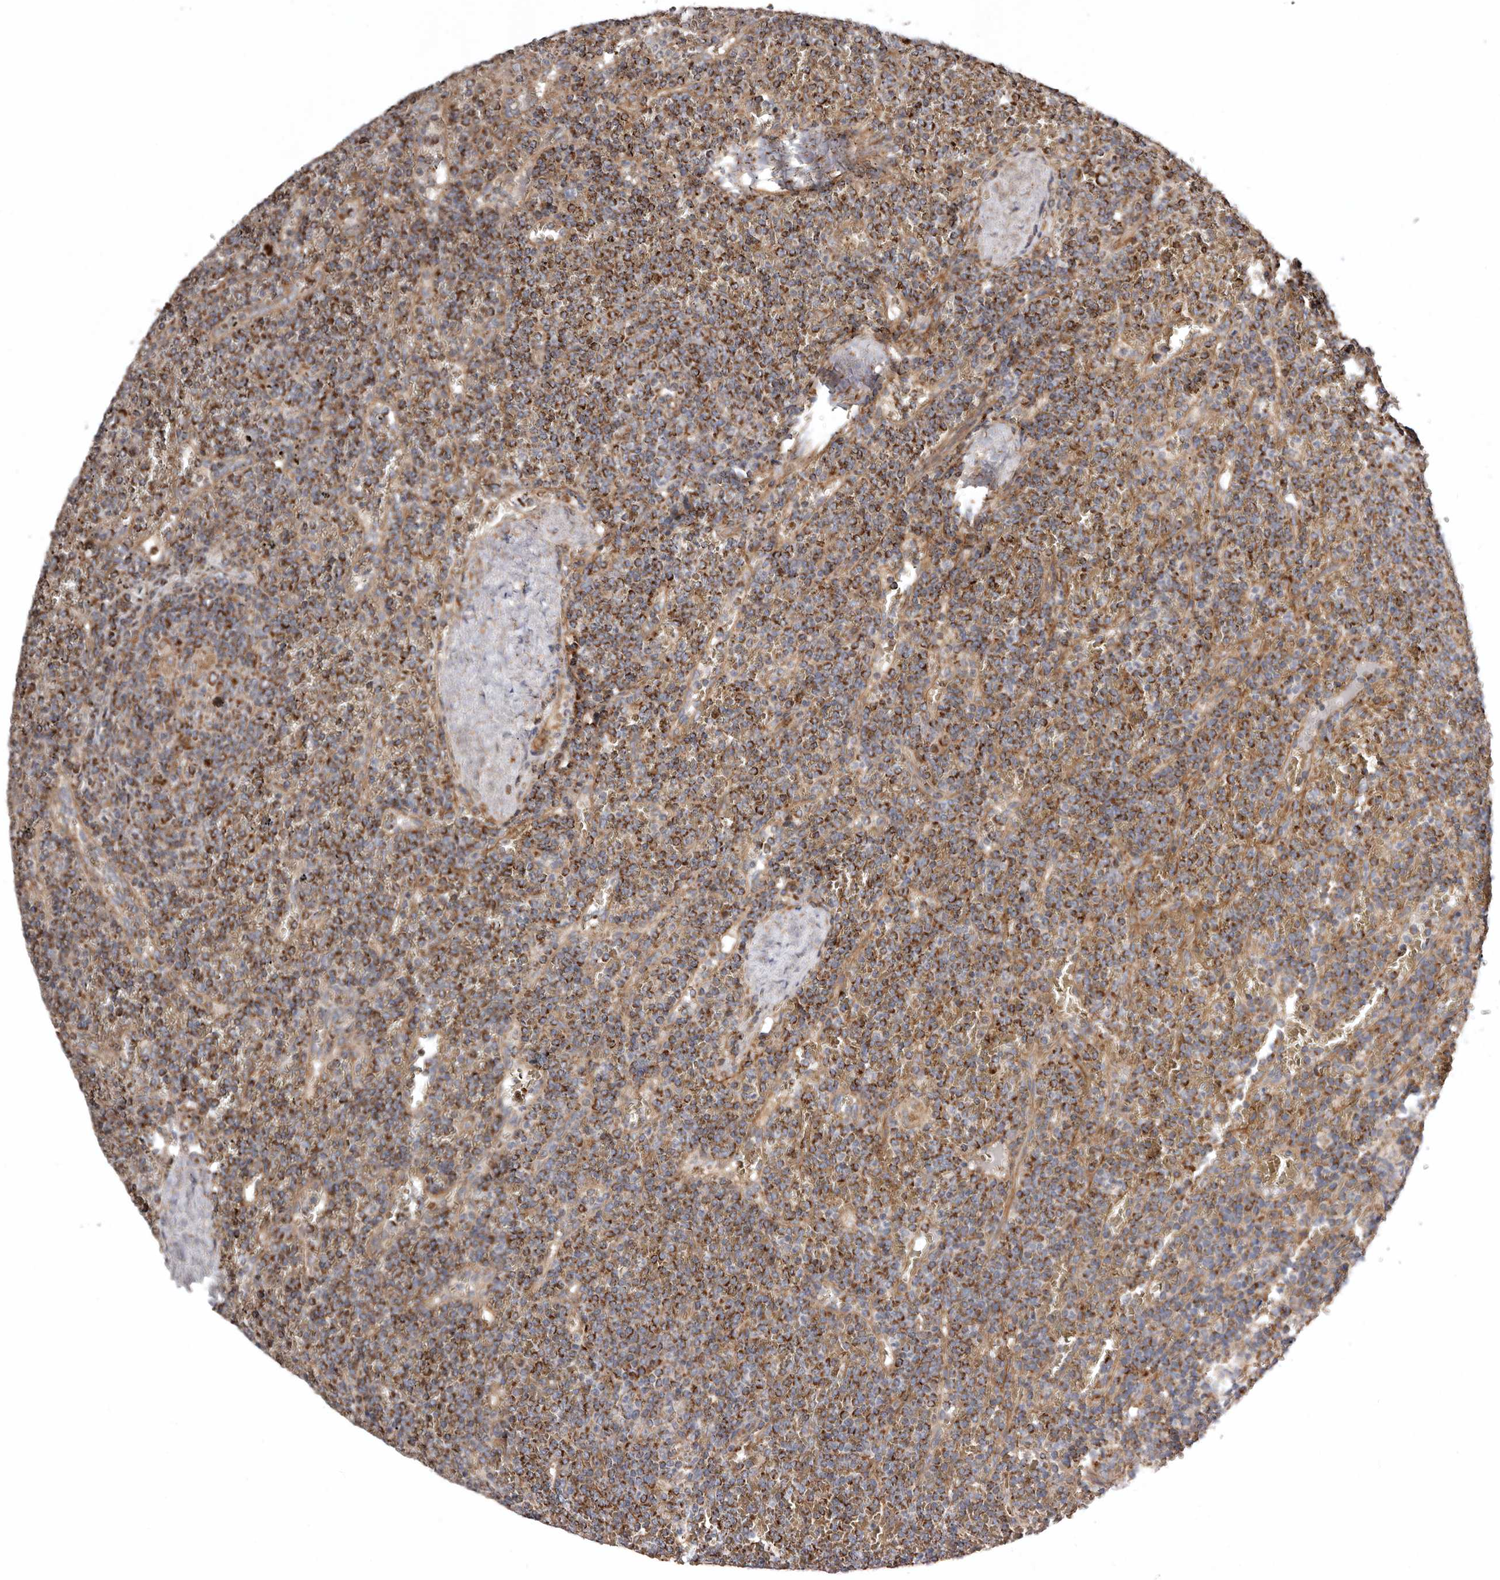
{"staining": {"intensity": "moderate", "quantity": ">75%", "location": "cytoplasmic/membranous"}, "tissue": "lymphoma", "cell_type": "Tumor cells", "image_type": "cancer", "snomed": [{"axis": "morphology", "description": "Malignant lymphoma, non-Hodgkin's type, Low grade"}, {"axis": "topography", "description": "Spleen"}], "caption": "The immunohistochemical stain labels moderate cytoplasmic/membranous positivity in tumor cells of lymphoma tissue. The staining was performed using DAB to visualize the protein expression in brown, while the nuclei were stained in blue with hematoxylin (Magnification: 20x).", "gene": "PROKR1", "patient": {"sex": "female", "age": 19}}